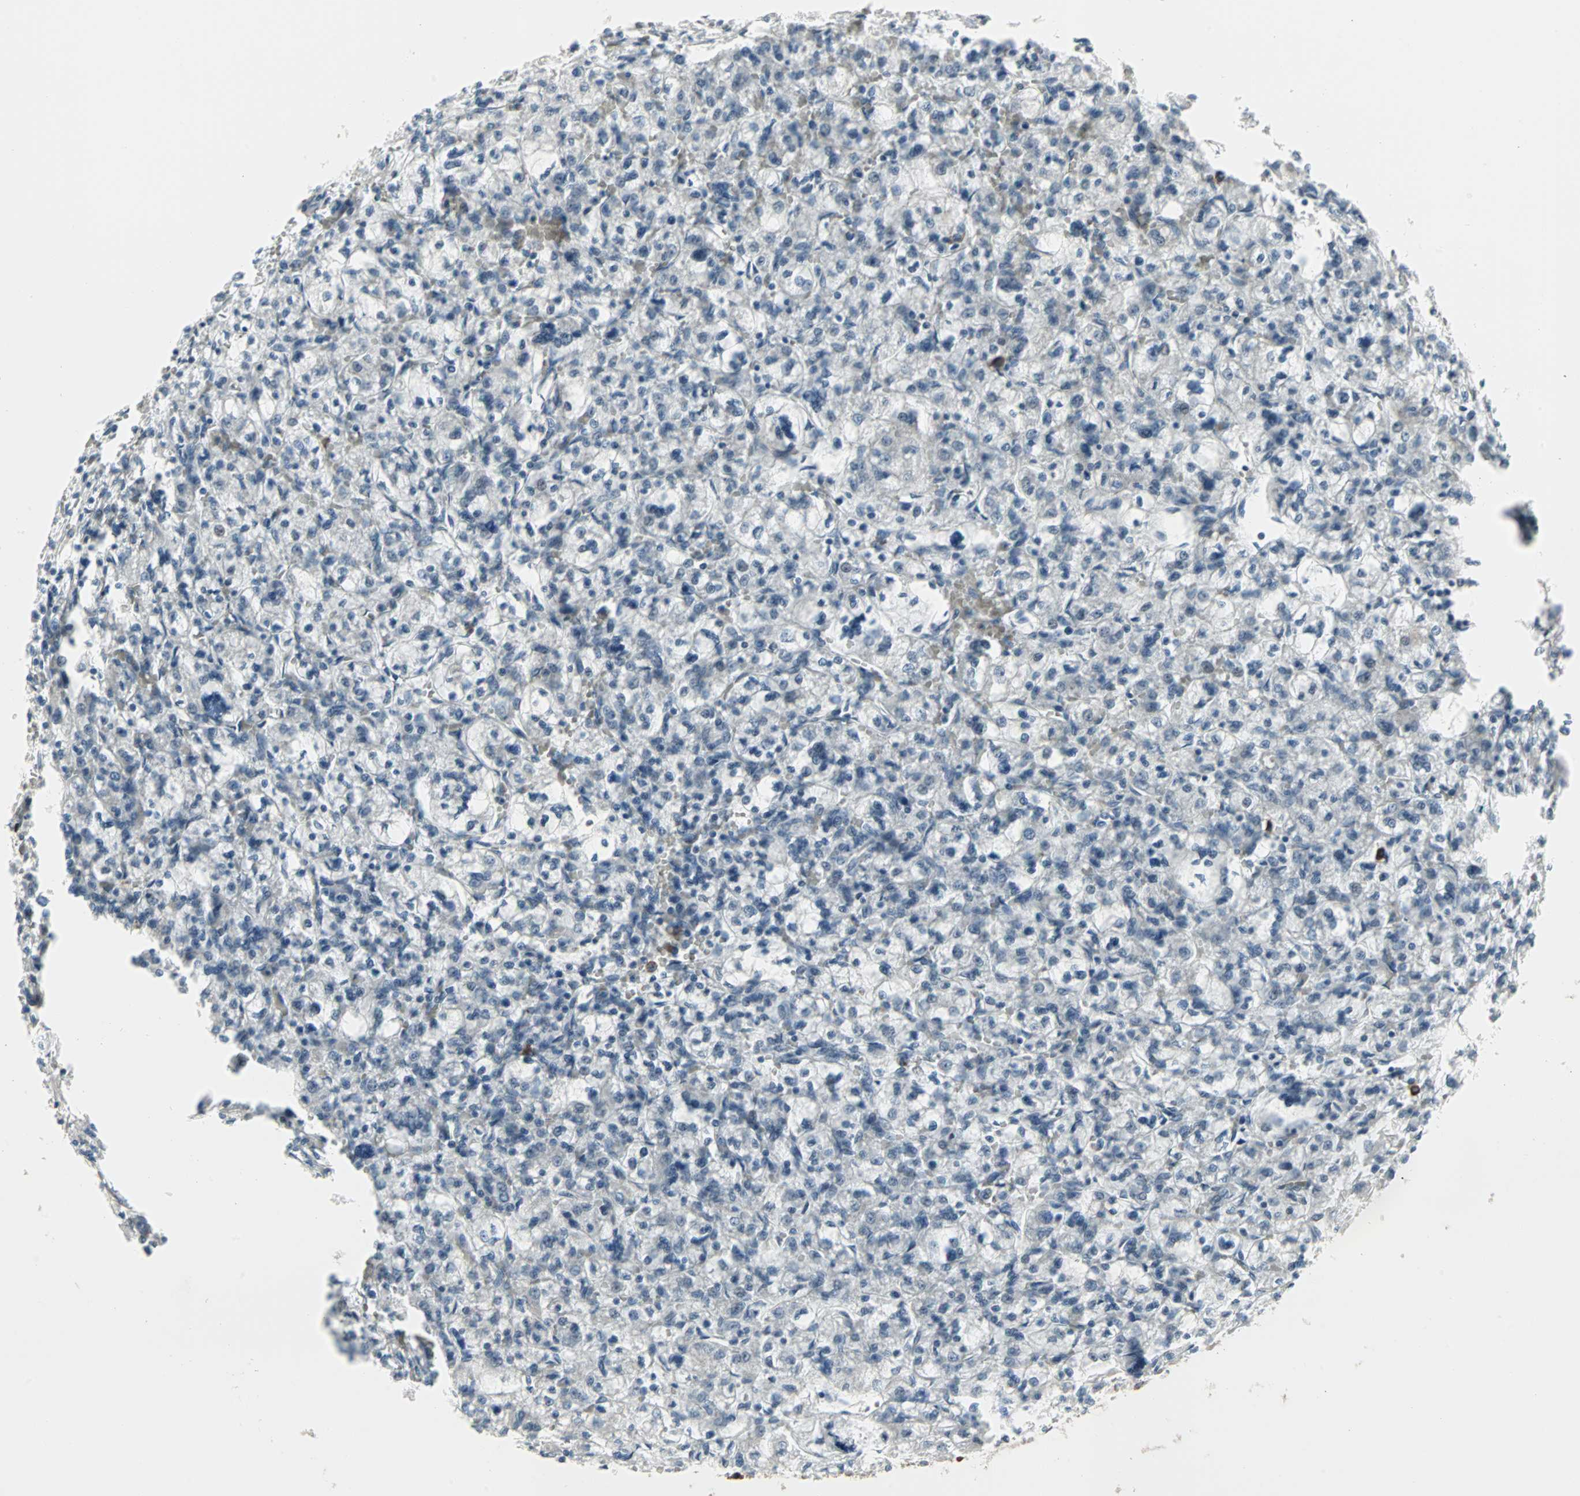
{"staining": {"intensity": "negative", "quantity": "none", "location": "none"}, "tissue": "renal cancer", "cell_type": "Tumor cells", "image_type": "cancer", "snomed": [{"axis": "morphology", "description": "Adenocarcinoma, NOS"}, {"axis": "topography", "description": "Kidney"}], "caption": "Immunohistochemistry of renal cancer (adenocarcinoma) displays no staining in tumor cells.", "gene": "ZSCAN32", "patient": {"sex": "female", "age": 83}}